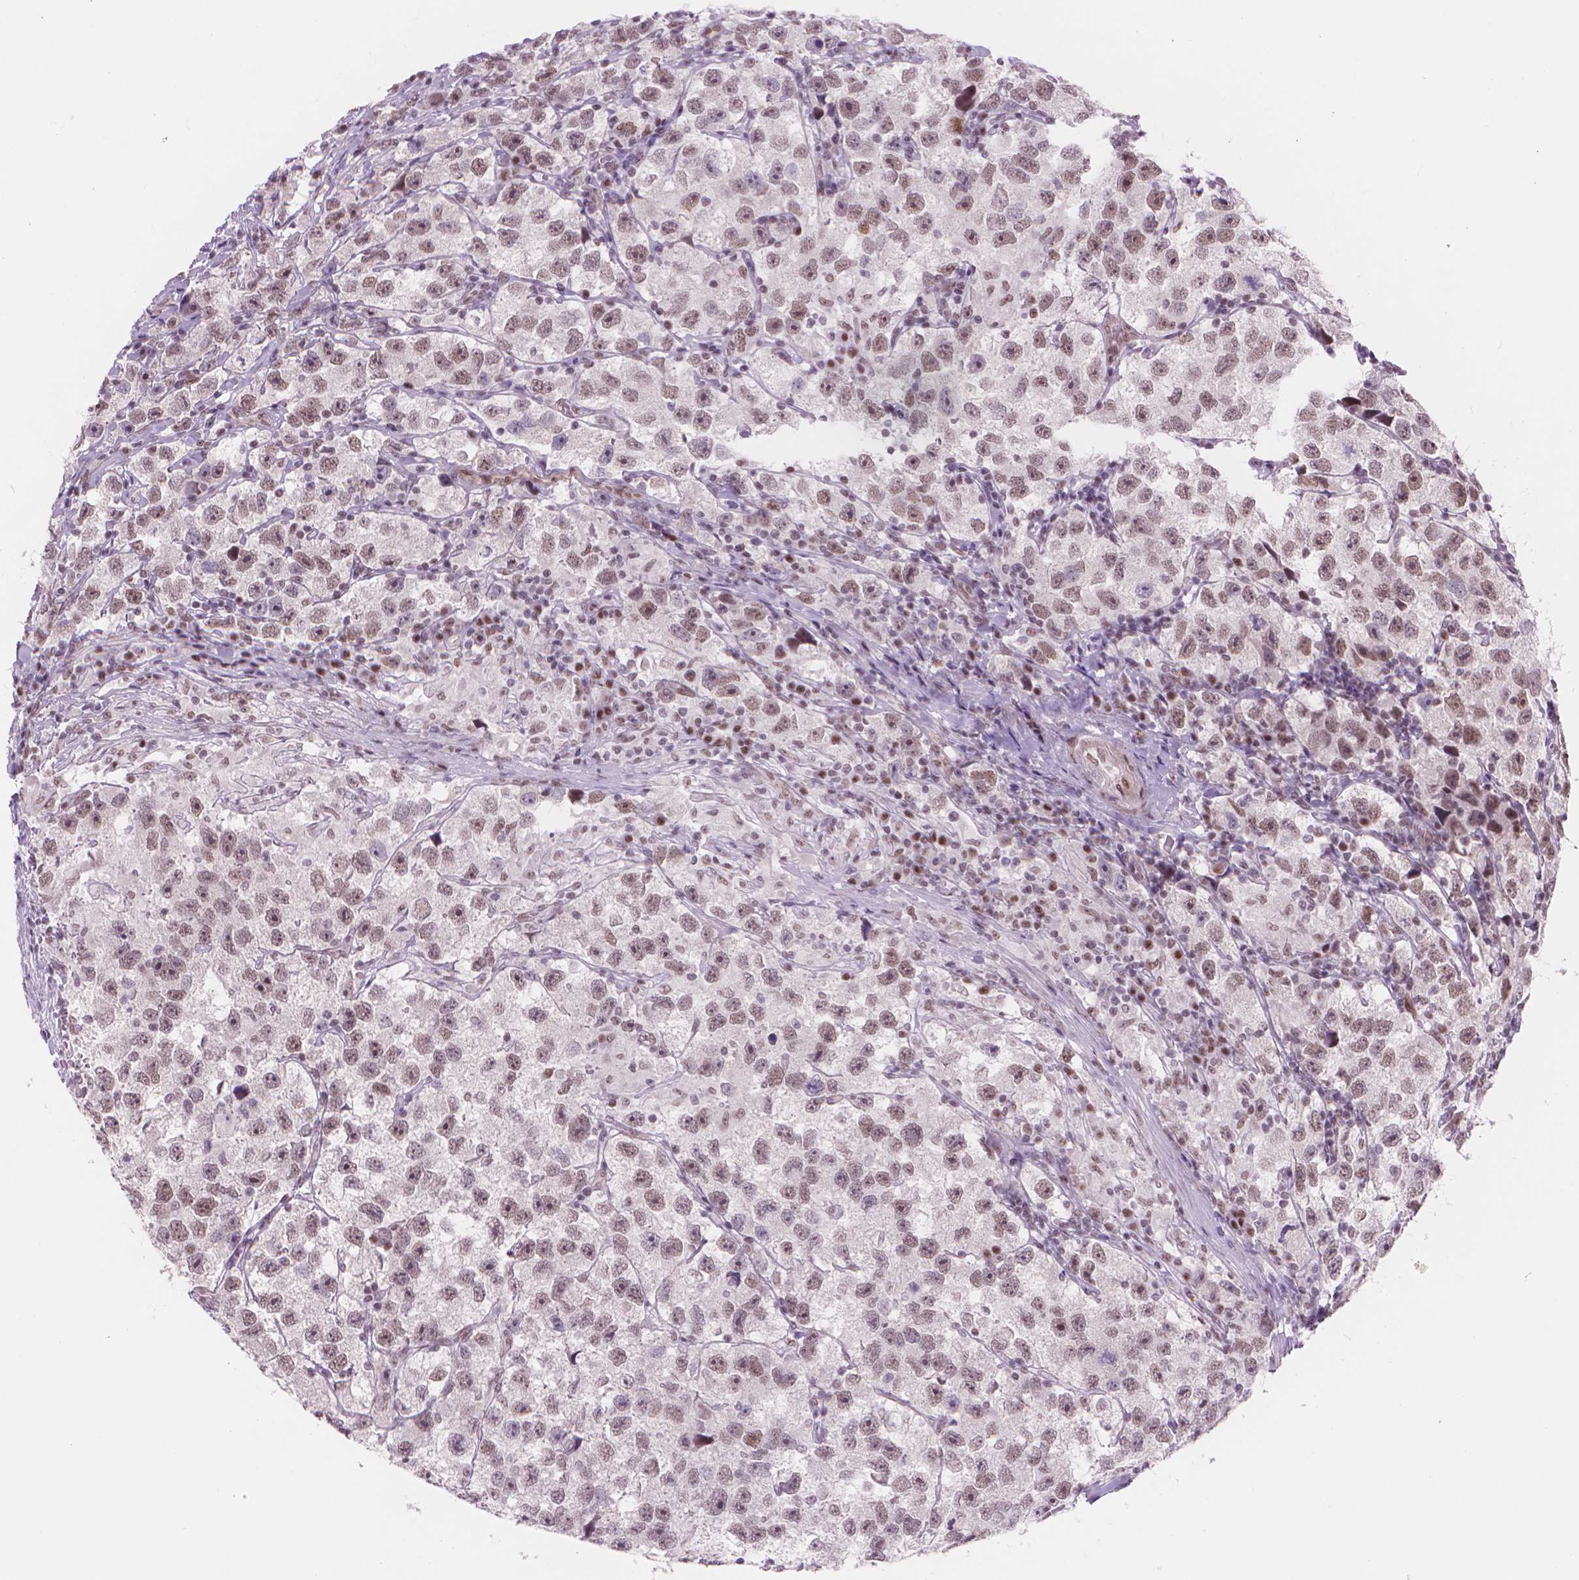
{"staining": {"intensity": "weak", "quantity": "25%-75%", "location": "nuclear"}, "tissue": "testis cancer", "cell_type": "Tumor cells", "image_type": "cancer", "snomed": [{"axis": "morphology", "description": "Seminoma, NOS"}, {"axis": "topography", "description": "Testis"}], "caption": "Seminoma (testis) tissue demonstrates weak nuclear expression in about 25%-75% of tumor cells", "gene": "POLR3D", "patient": {"sex": "male", "age": 26}}